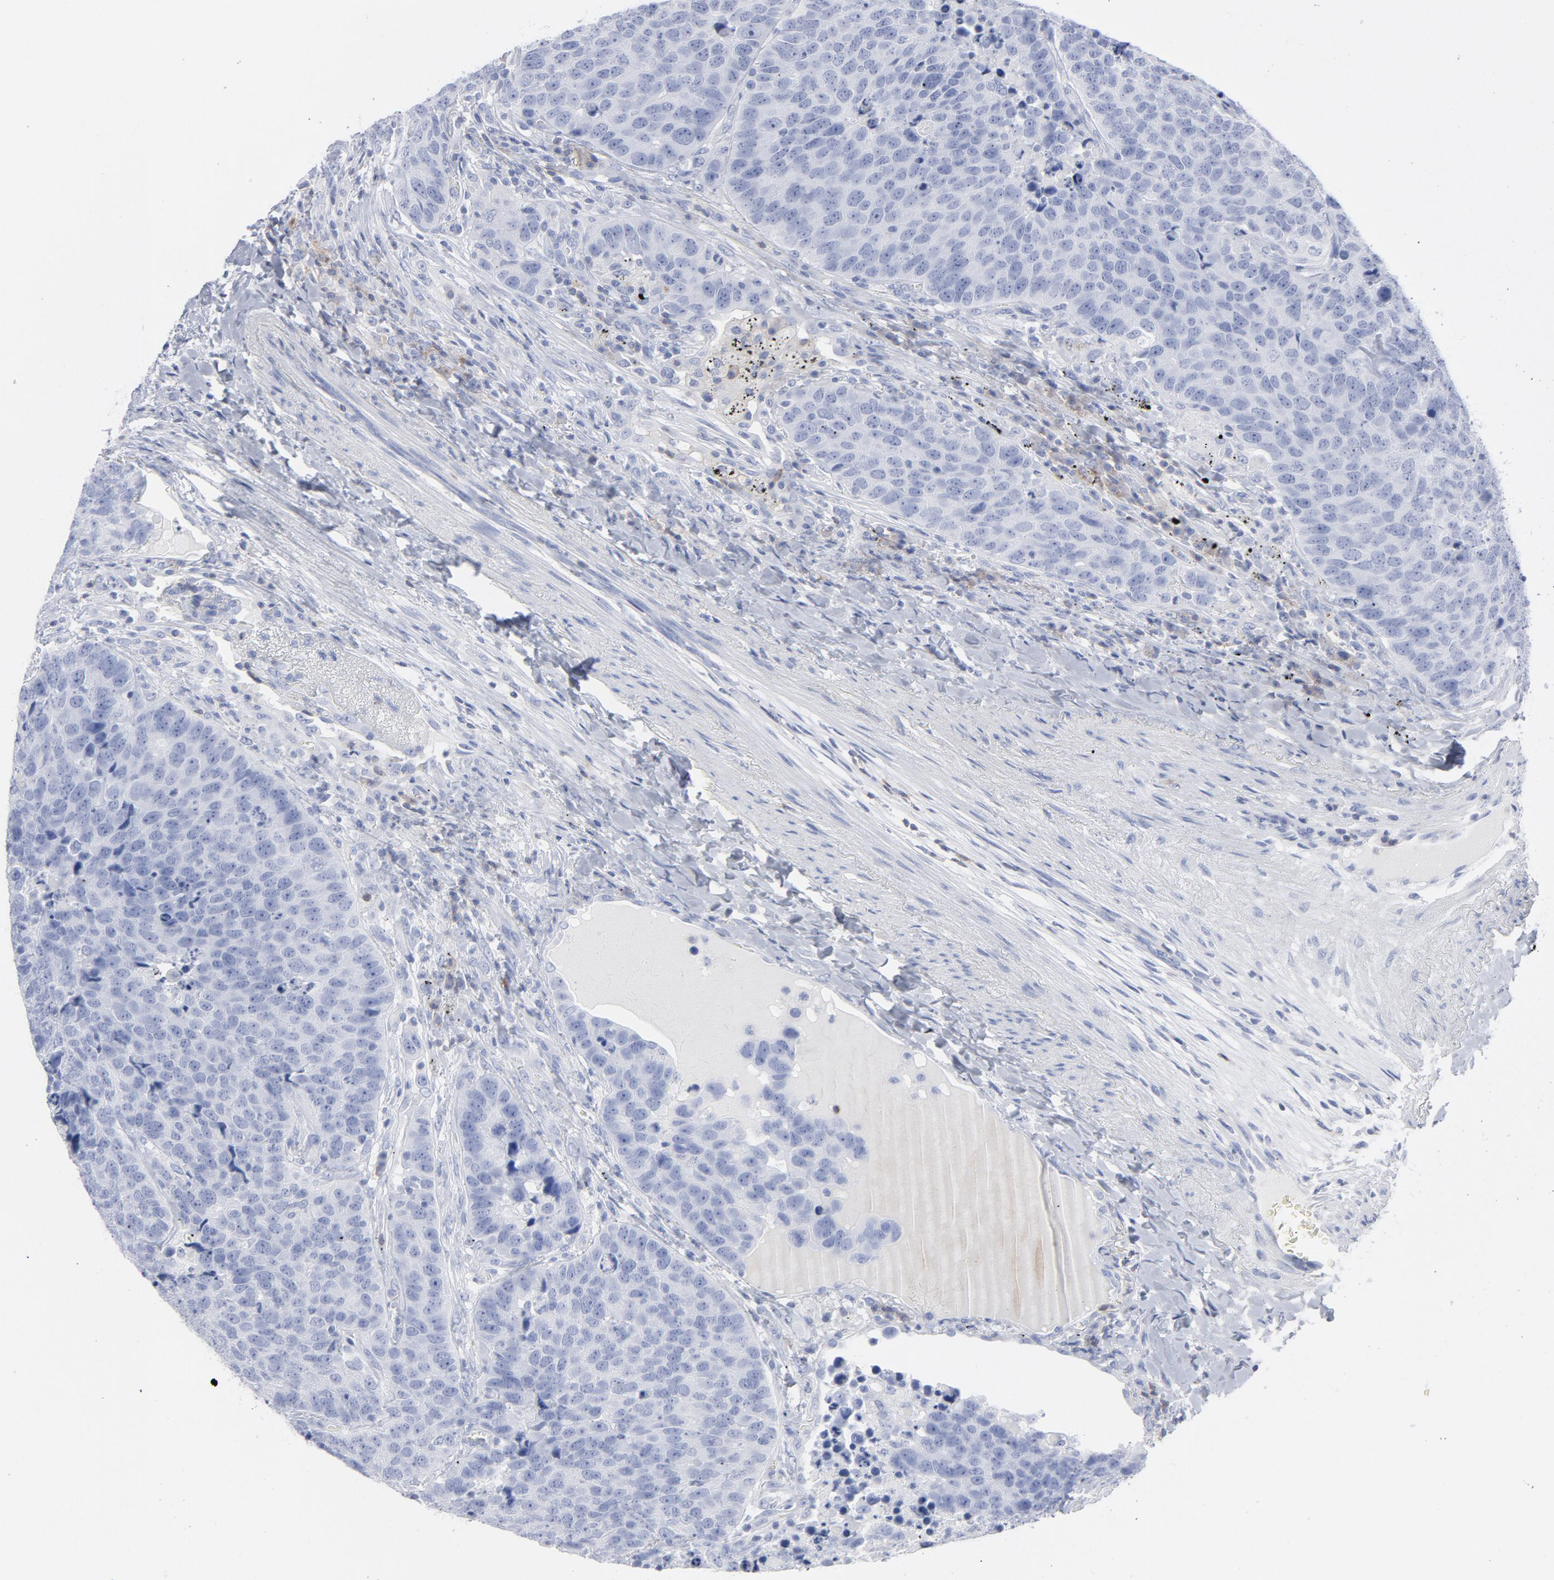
{"staining": {"intensity": "negative", "quantity": "none", "location": "none"}, "tissue": "carcinoid", "cell_type": "Tumor cells", "image_type": "cancer", "snomed": [{"axis": "morphology", "description": "Carcinoid, malignant, NOS"}, {"axis": "topography", "description": "Lung"}], "caption": "A high-resolution image shows immunohistochemistry (IHC) staining of carcinoid, which reveals no significant expression in tumor cells.", "gene": "P2RY8", "patient": {"sex": "male", "age": 60}}